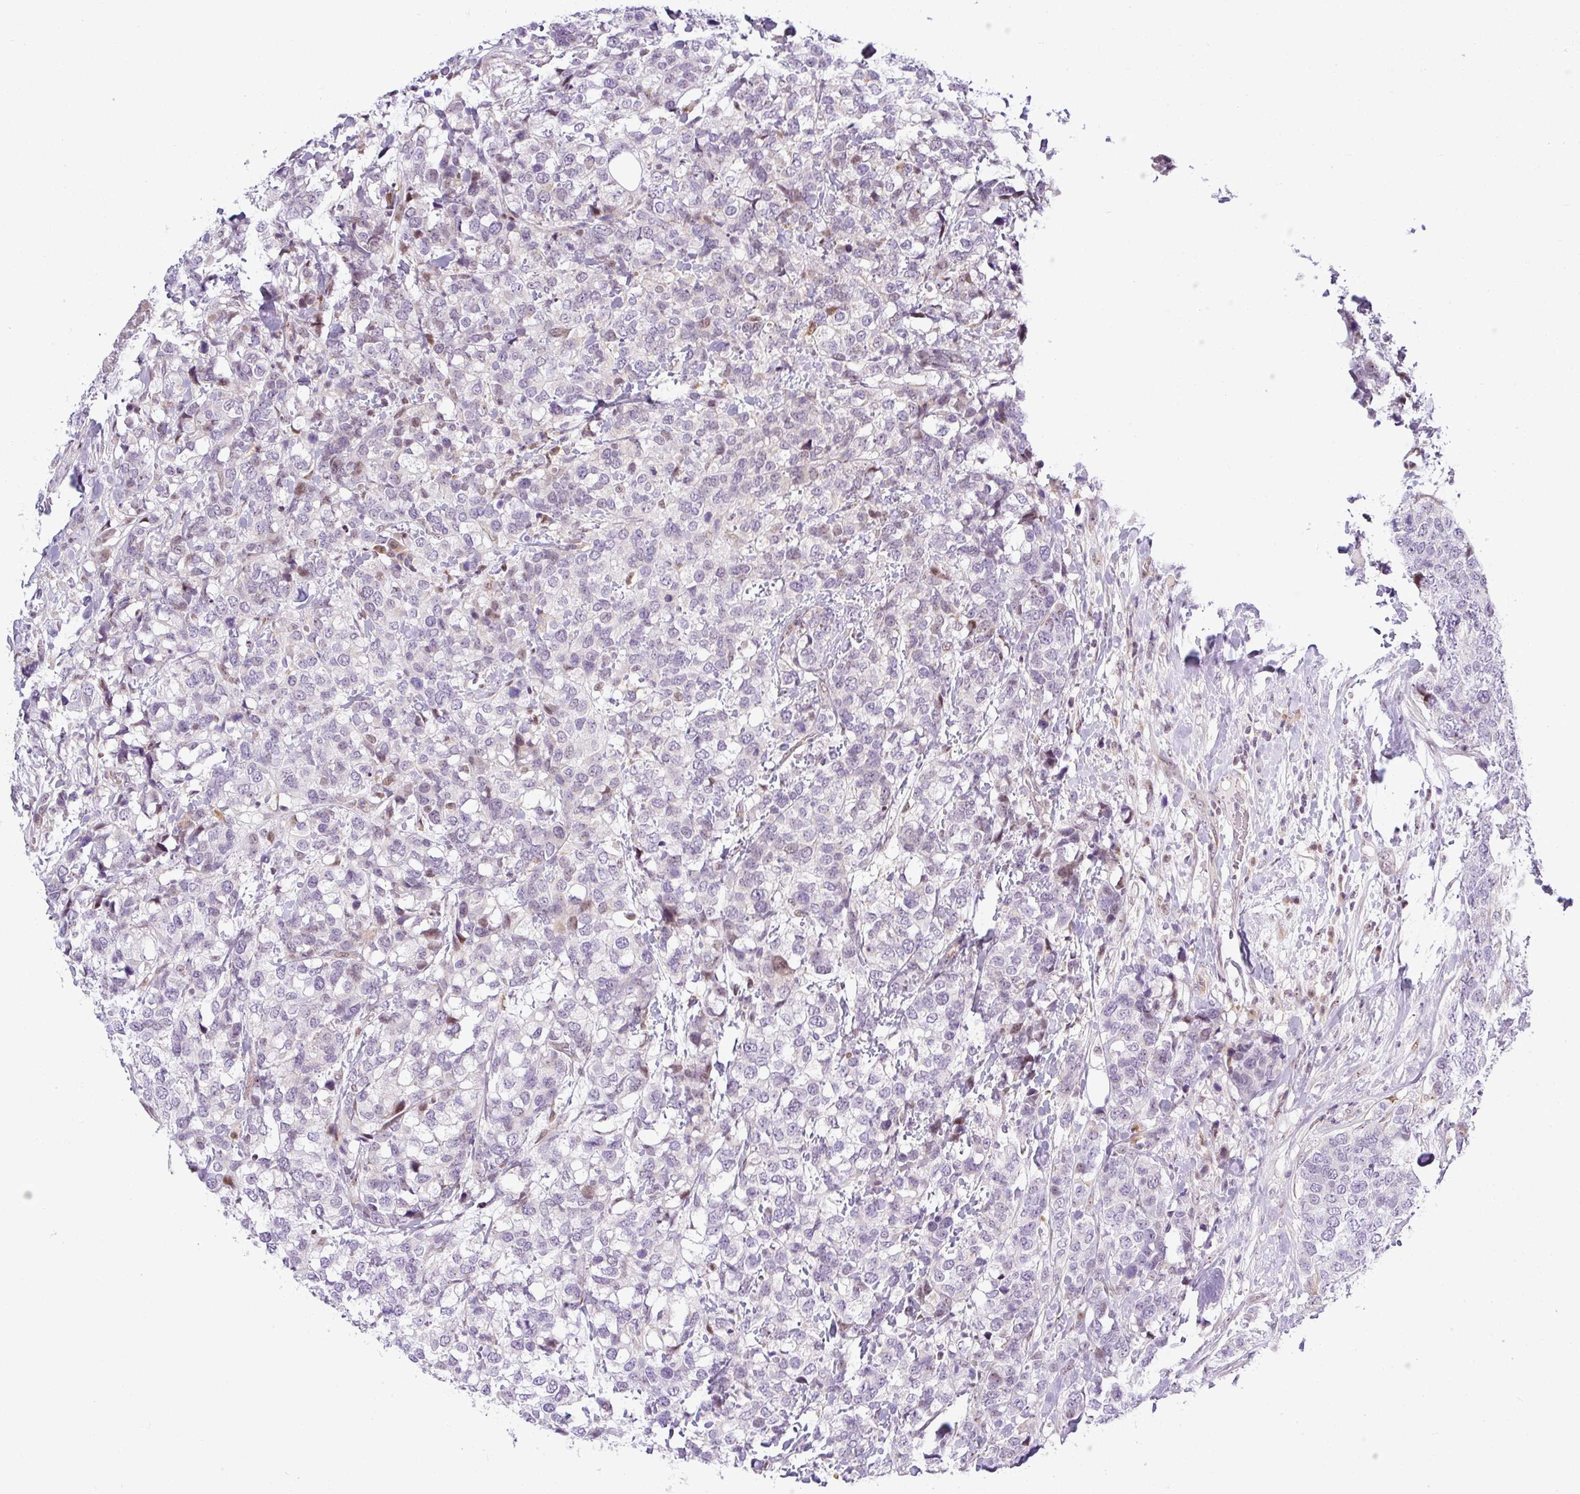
{"staining": {"intensity": "weak", "quantity": "<25%", "location": "nuclear"}, "tissue": "breast cancer", "cell_type": "Tumor cells", "image_type": "cancer", "snomed": [{"axis": "morphology", "description": "Lobular carcinoma"}, {"axis": "topography", "description": "Breast"}], "caption": "This photomicrograph is of lobular carcinoma (breast) stained with immunohistochemistry (IHC) to label a protein in brown with the nuclei are counter-stained blue. There is no staining in tumor cells. (DAB (3,3'-diaminobenzidine) IHC, high magnification).", "gene": "NDUFB2", "patient": {"sex": "female", "age": 59}}